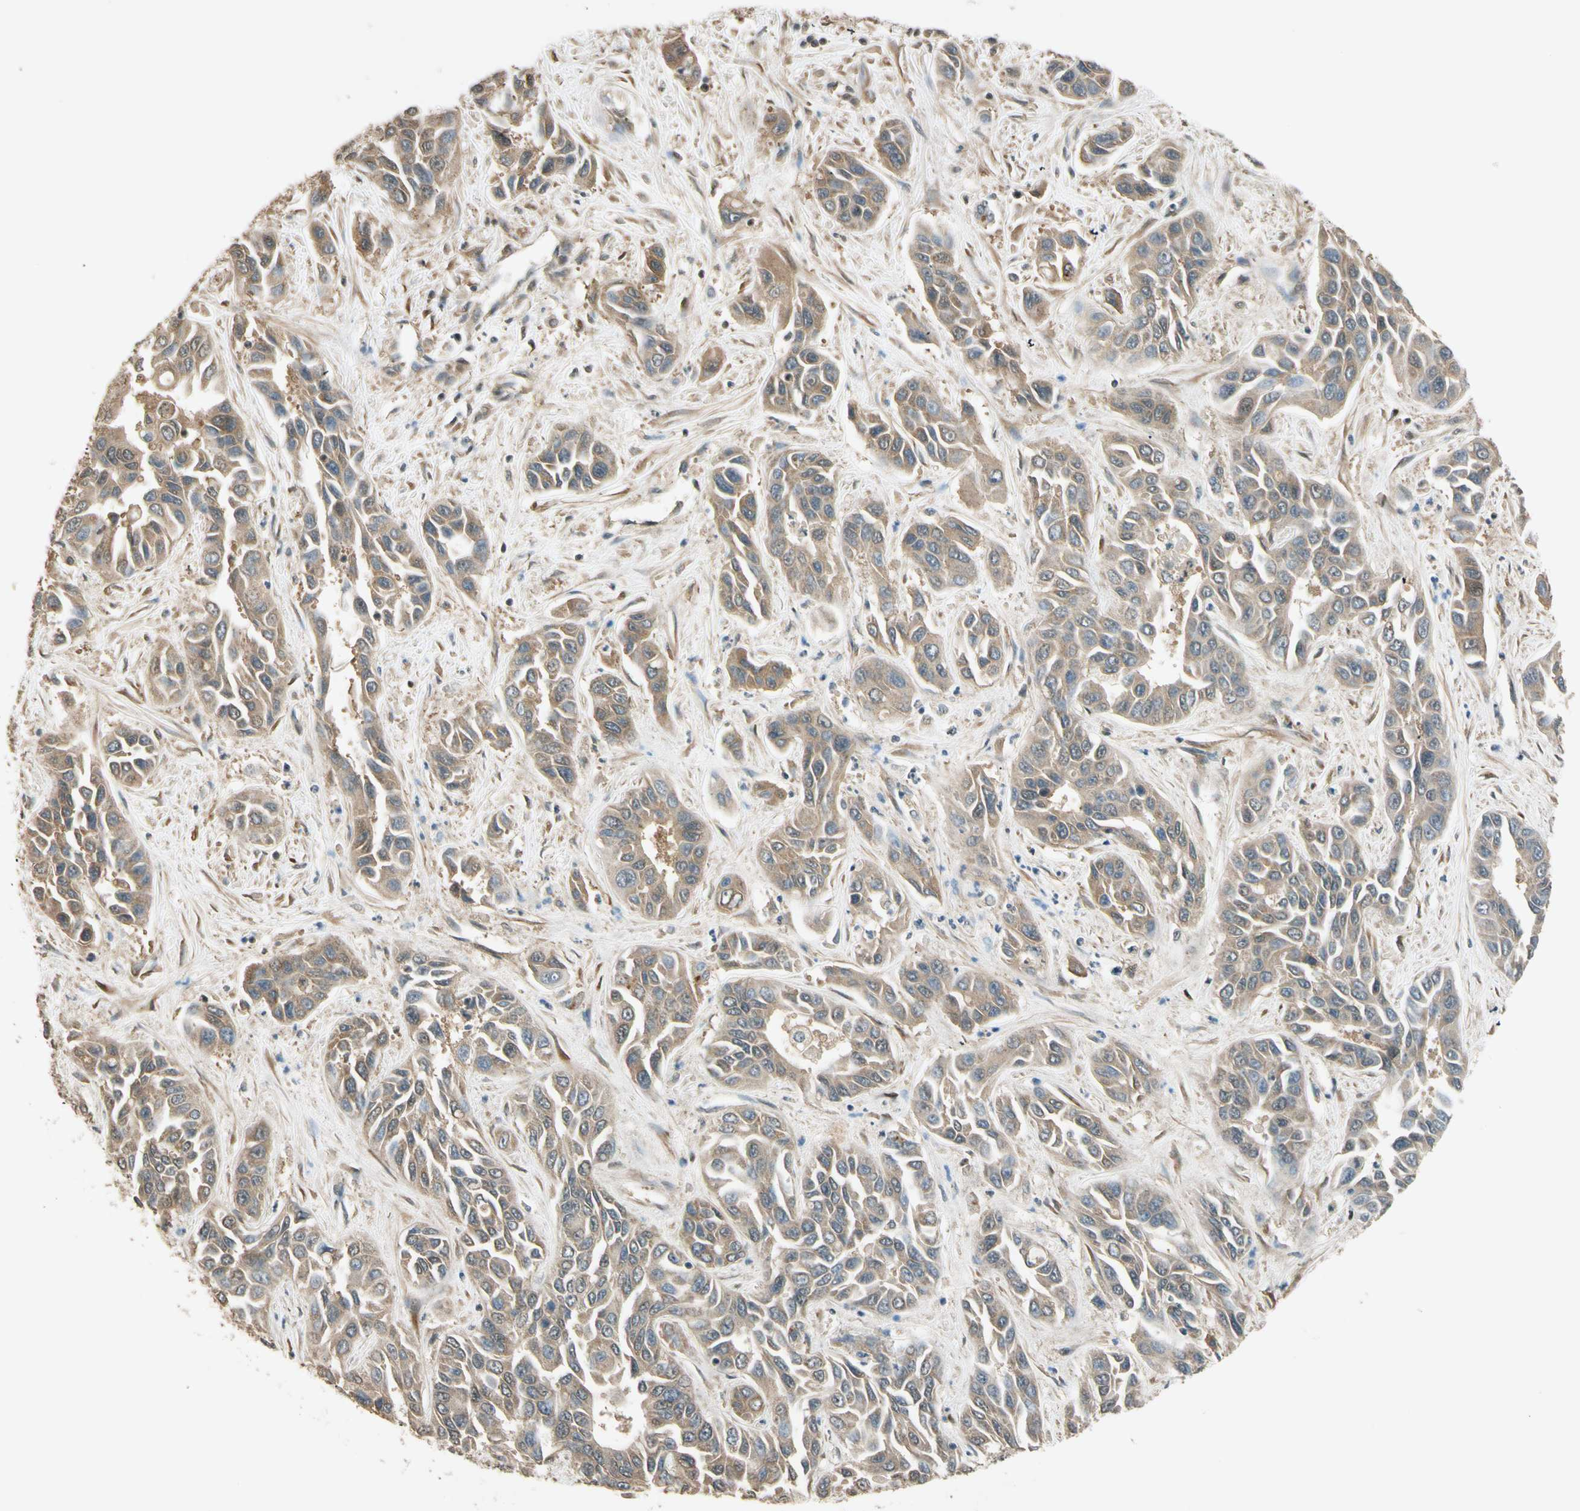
{"staining": {"intensity": "moderate", "quantity": ">75%", "location": "cytoplasmic/membranous"}, "tissue": "liver cancer", "cell_type": "Tumor cells", "image_type": "cancer", "snomed": [{"axis": "morphology", "description": "Cholangiocarcinoma"}, {"axis": "topography", "description": "Liver"}], "caption": "Protein analysis of liver cholangiocarcinoma tissue reveals moderate cytoplasmic/membranous staining in about >75% of tumor cells.", "gene": "MCPH1", "patient": {"sex": "female", "age": 52}}